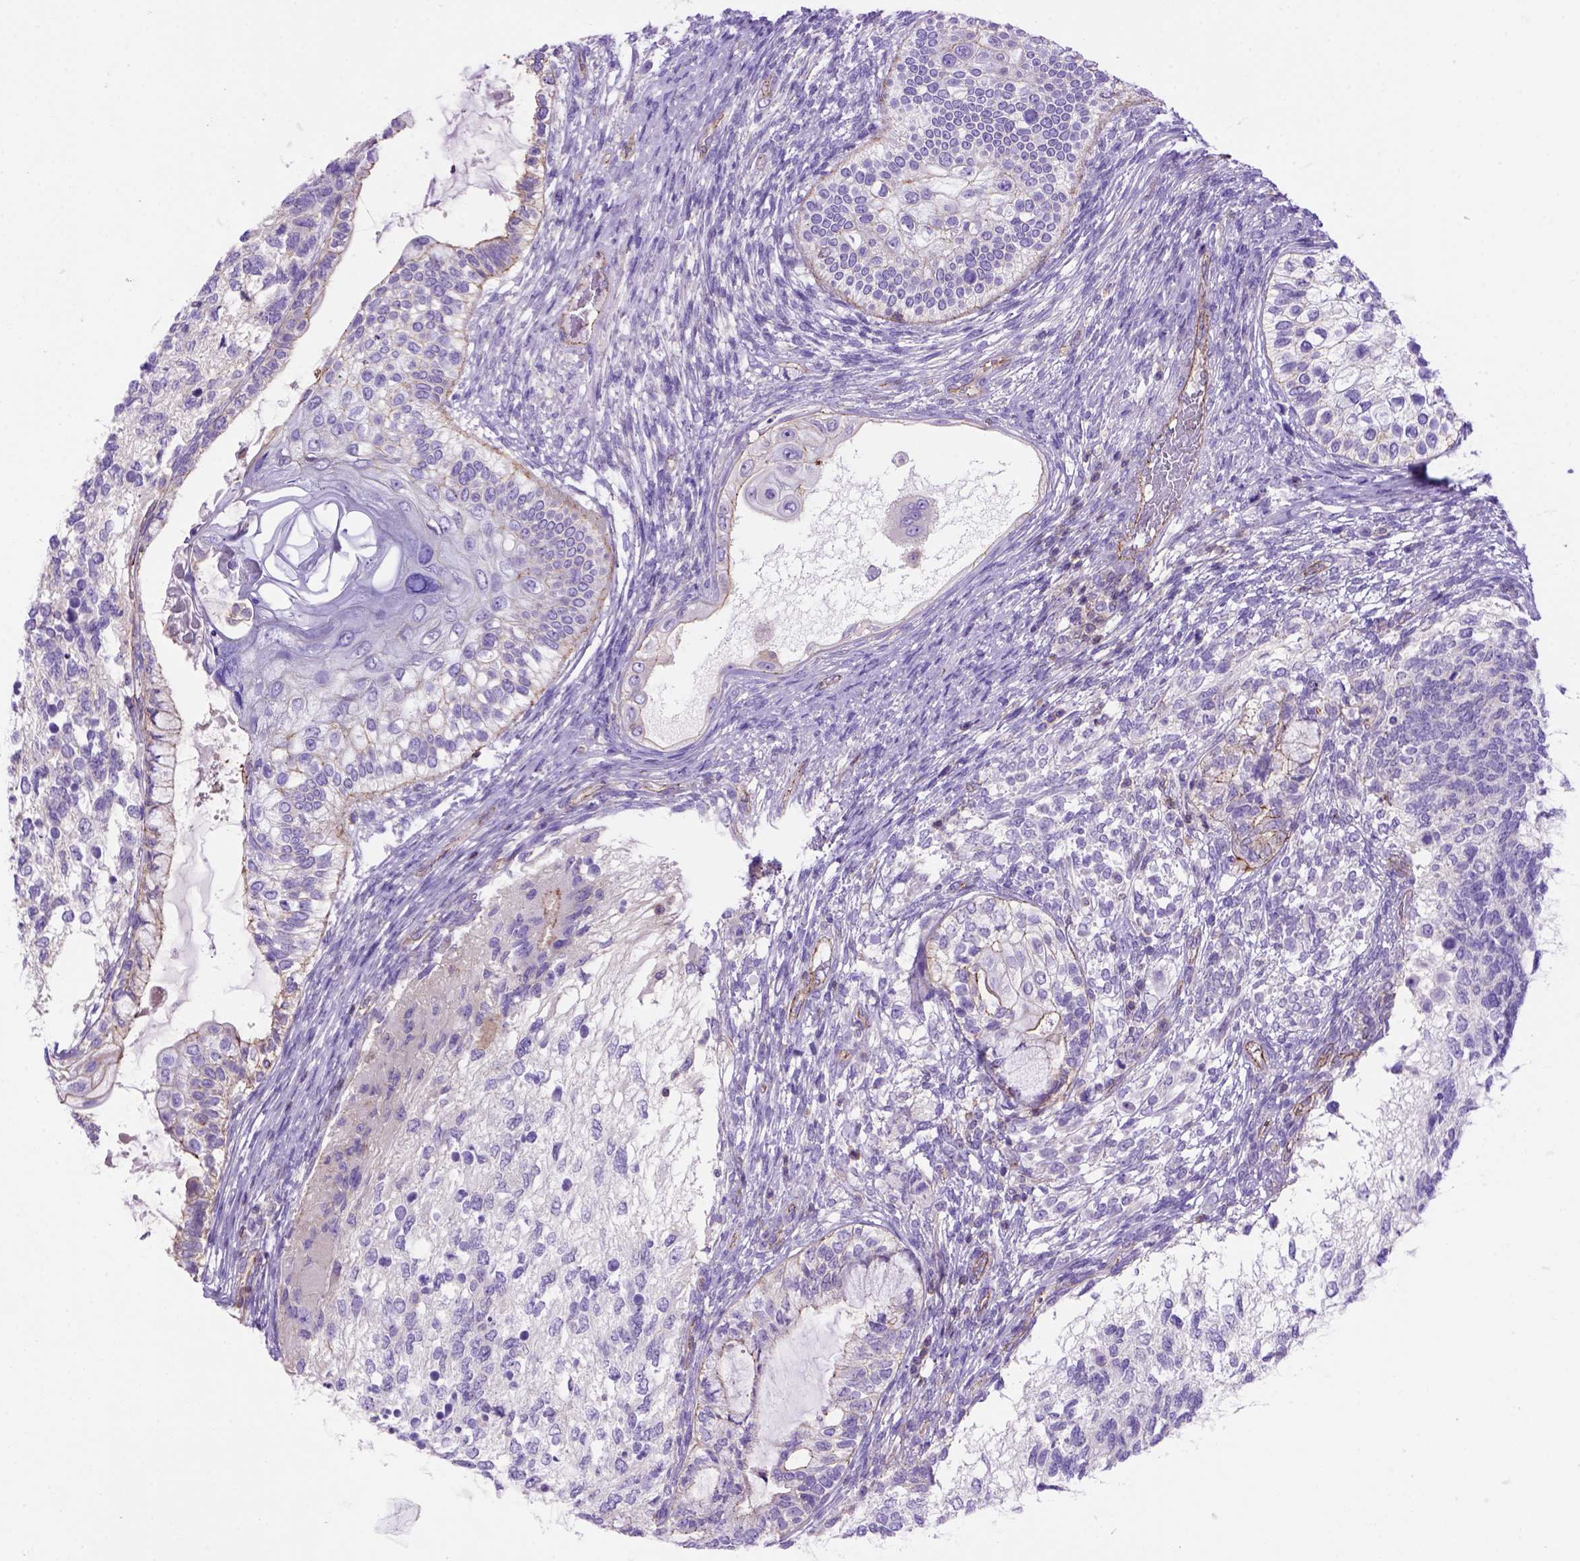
{"staining": {"intensity": "strong", "quantity": "<25%", "location": "cytoplasmic/membranous"}, "tissue": "testis cancer", "cell_type": "Tumor cells", "image_type": "cancer", "snomed": [{"axis": "morphology", "description": "Seminoma, NOS"}, {"axis": "morphology", "description": "Carcinoma, Embryonal, NOS"}, {"axis": "topography", "description": "Testis"}], "caption": "Immunohistochemistry (IHC) staining of testis cancer, which exhibits medium levels of strong cytoplasmic/membranous positivity in approximately <25% of tumor cells indicating strong cytoplasmic/membranous protein staining. The staining was performed using DAB (3,3'-diaminobenzidine) (brown) for protein detection and nuclei were counterstained in hematoxylin (blue).", "gene": "PEX12", "patient": {"sex": "male", "age": 41}}